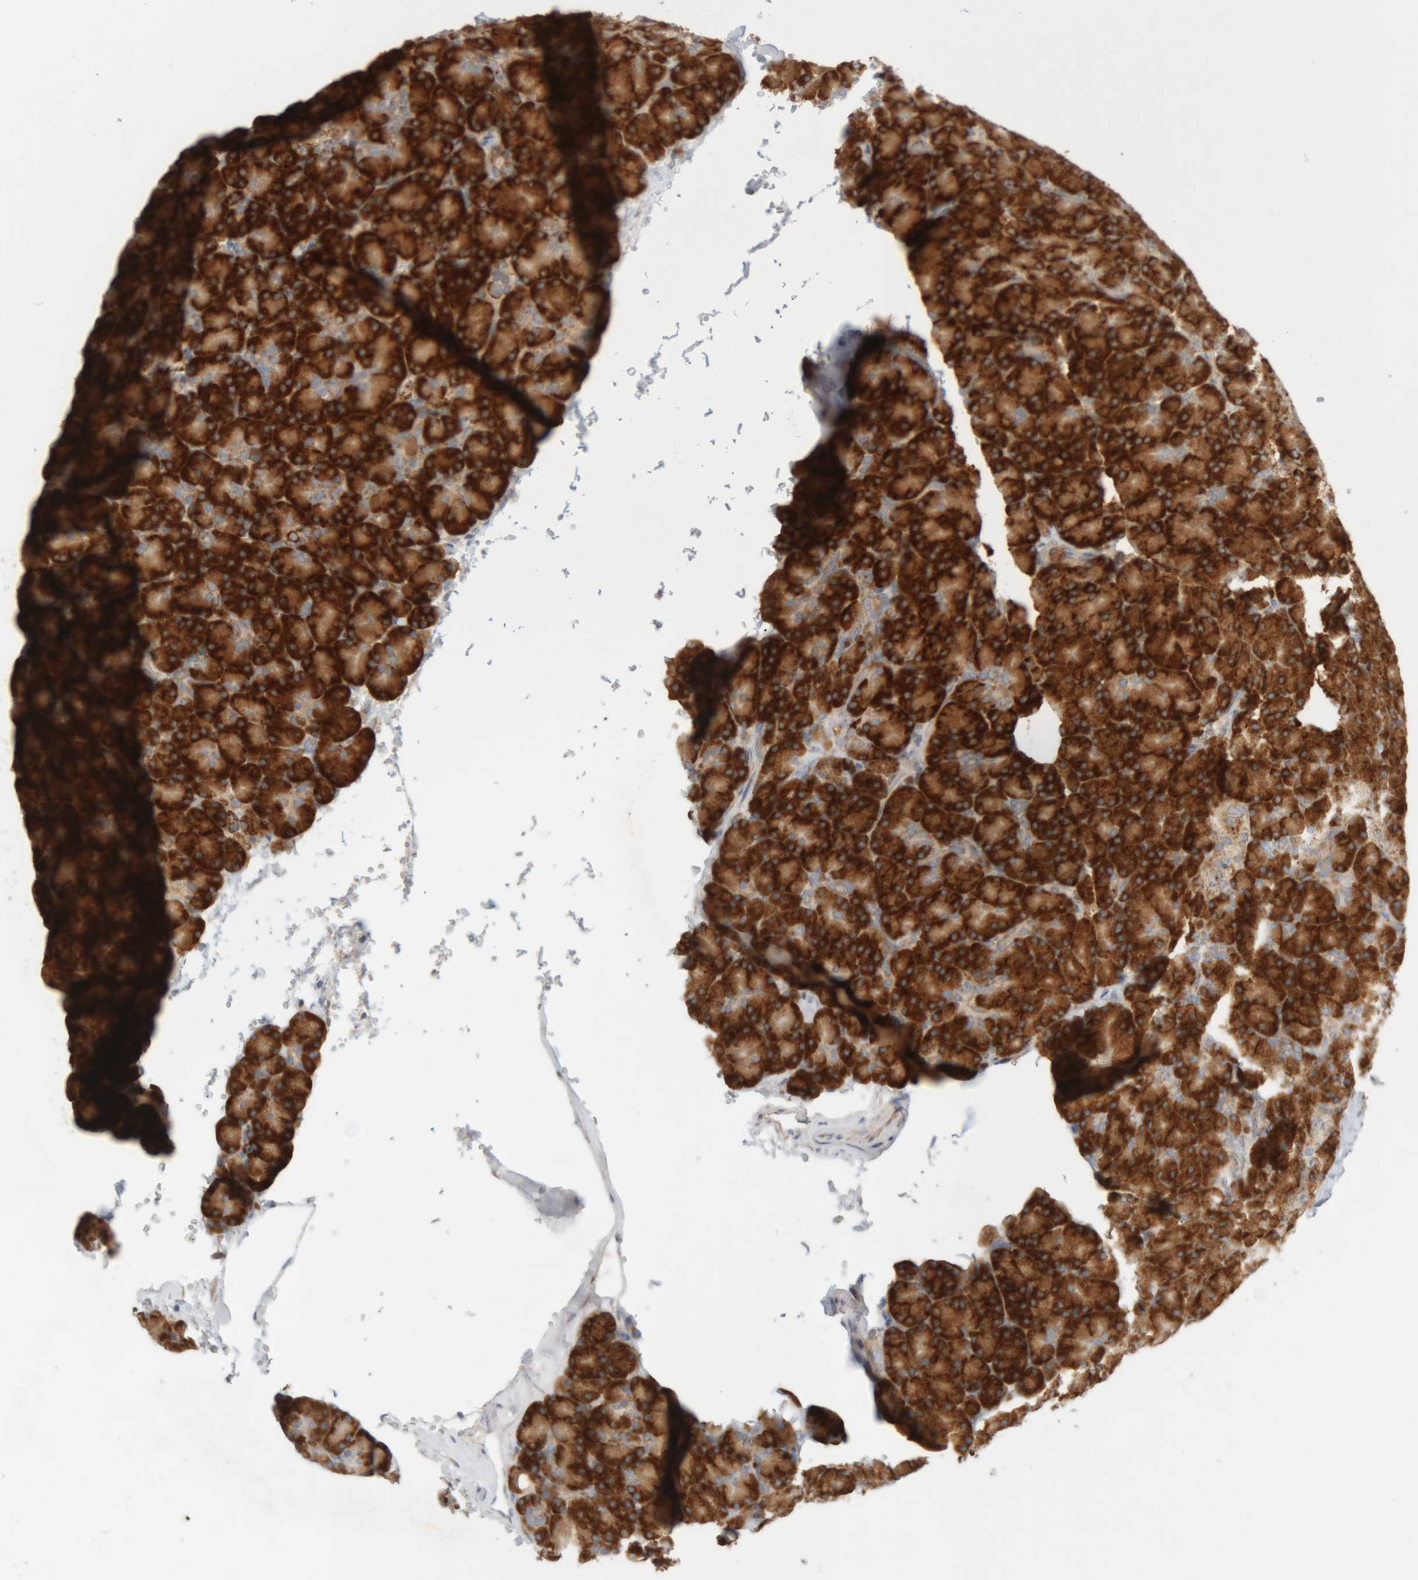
{"staining": {"intensity": "strong", "quantity": ">75%", "location": "cytoplasmic/membranous"}, "tissue": "pancreas", "cell_type": "Exocrine glandular cells", "image_type": "normal", "snomed": [{"axis": "morphology", "description": "Normal tissue, NOS"}, {"axis": "topography", "description": "Pancreas"}], "caption": "This is a histology image of immunohistochemistry staining of benign pancreas, which shows strong staining in the cytoplasmic/membranous of exocrine glandular cells.", "gene": "RPN2", "patient": {"sex": "female", "age": 43}}